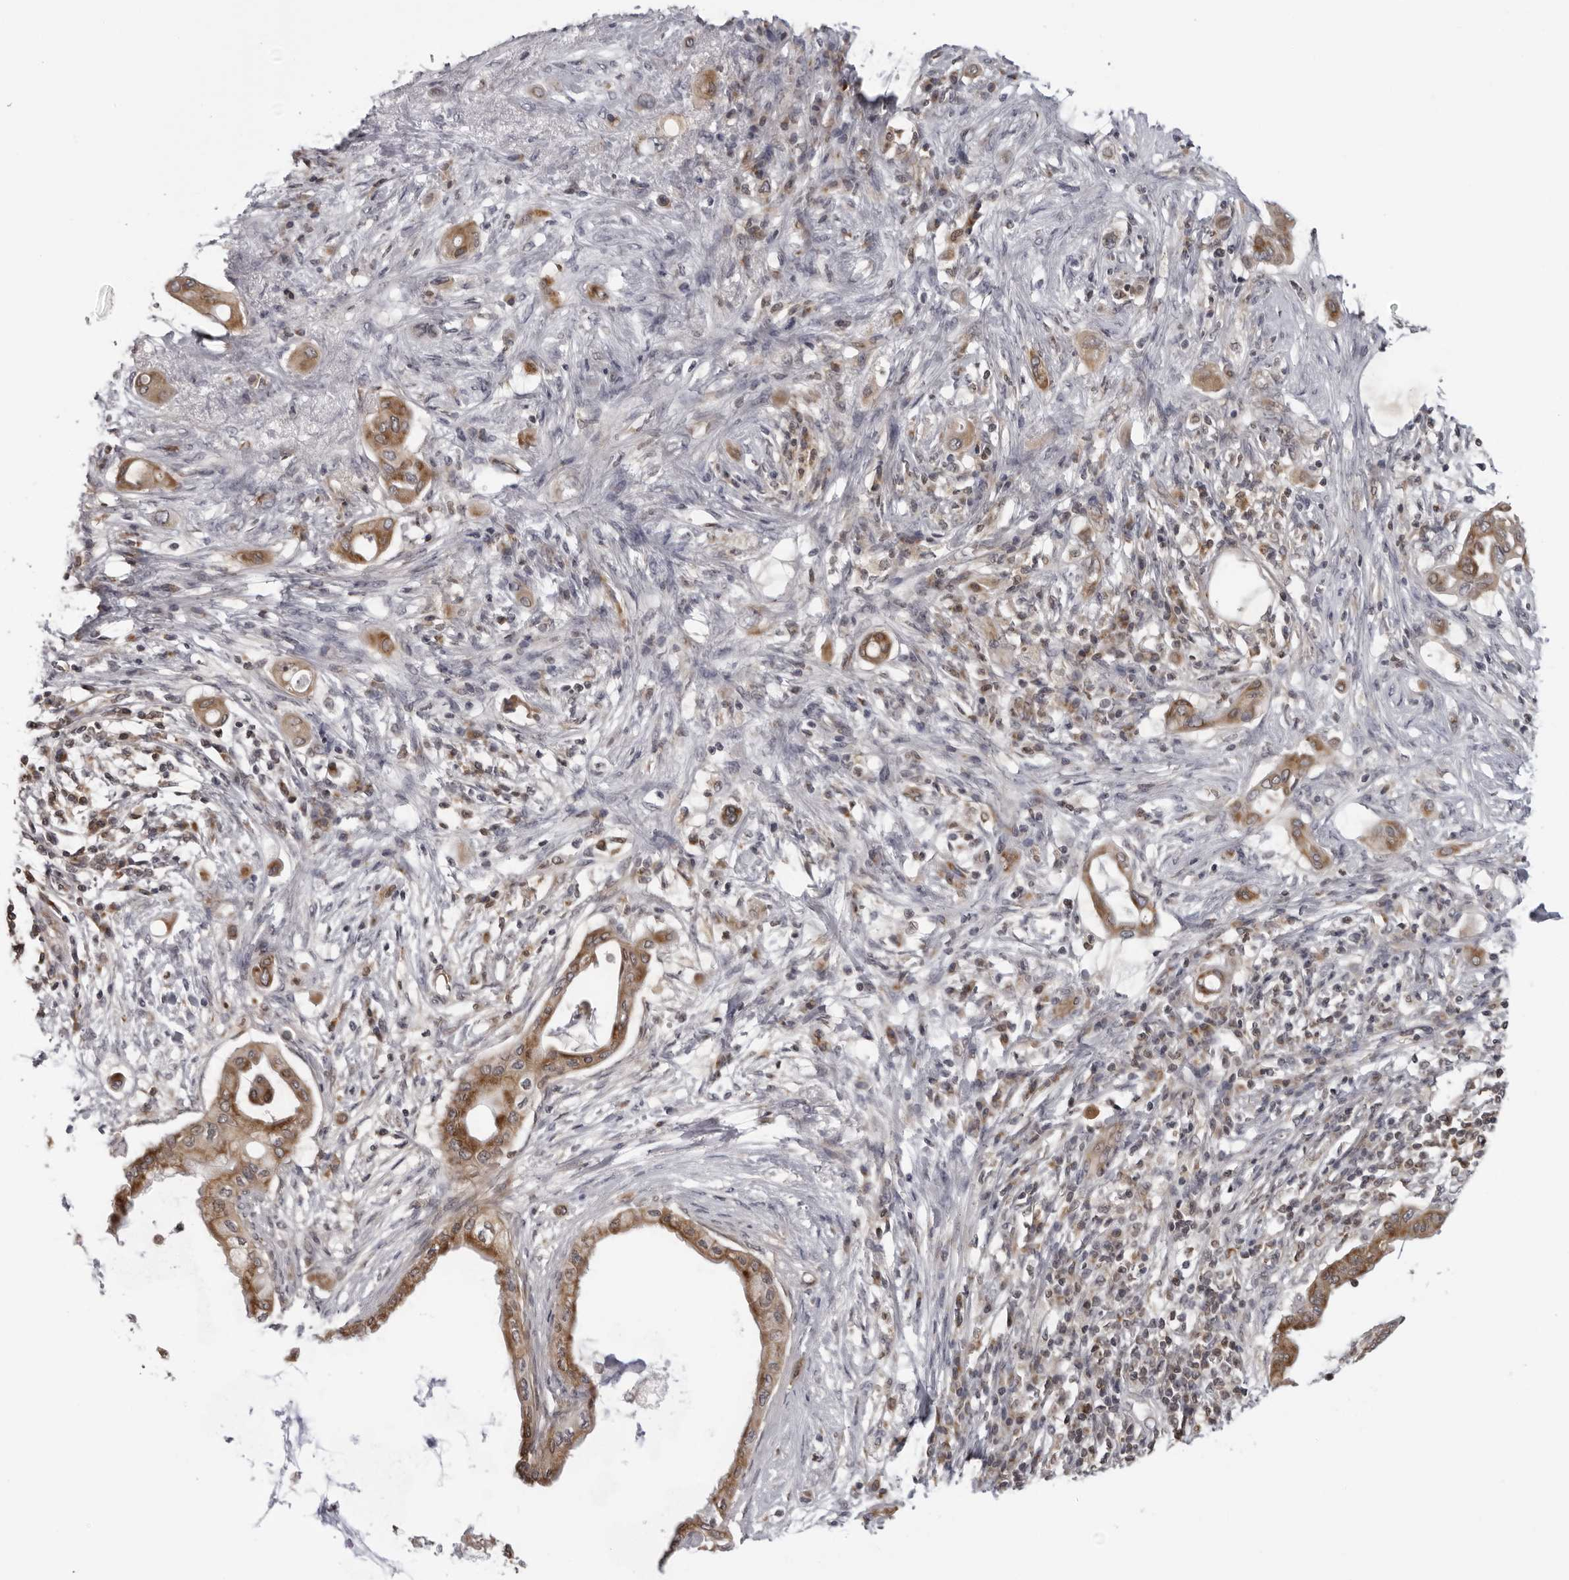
{"staining": {"intensity": "moderate", "quantity": ">75%", "location": "cytoplasmic/membranous"}, "tissue": "pancreatic cancer", "cell_type": "Tumor cells", "image_type": "cancer", "snomed": [{"axis": "morphology", "description": "Adenocarcinoma, NOS"}, {"axis": "morphology", "description": "Adenocarcinoma, metastatic, NOS"}, {"axis": "topography", "description": "Lymph node"}, {"axis": "topography", "description": "Pancreas"}, {"axis": "topography", "description": "Duodenum"}], "caption": "Tumor cells demonstrate medium levels of moderate cytoplasmic/membranous positivity in approximately >75% of cells in human metastatic adenocarcinoma (pancreatic).", "gene": "MRPS15", "patient": {"sex": "female", "age": 64}}